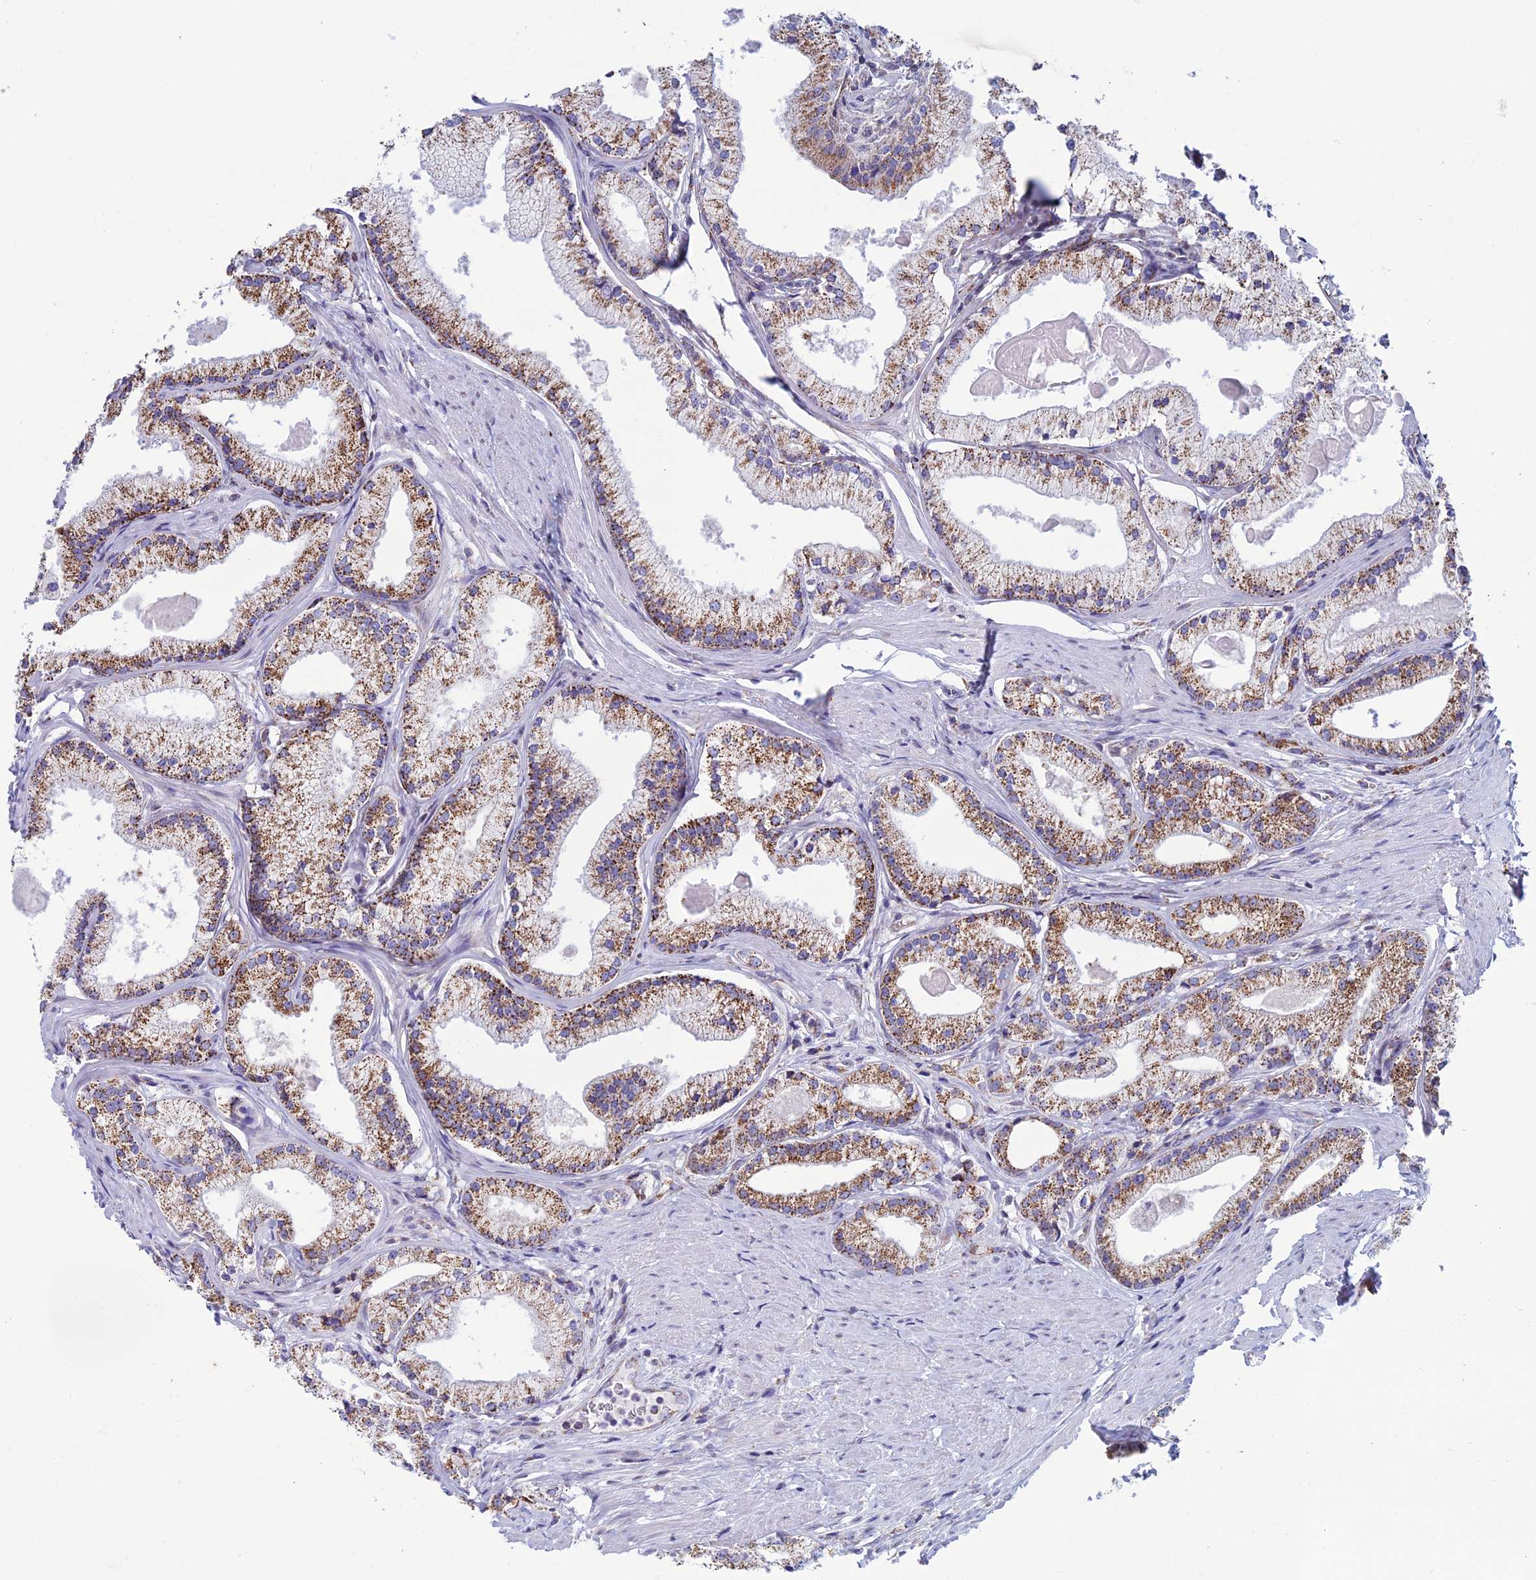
{"staining": {"intensity": "moderate", "quantity": ">75%", "location": "cytoplasmic/membranous"}, "tissue": "prostate cancer", "cell_type": "Tumor cells", "image_type": "cancer", "snomed": [{"axis": "morphology", "description": "Adenocarcinoma, Low grade"}, {"axis": "topography", "description": "Prostate"}], "caption": "This micrograph demonstrates immunohistochemistry (IHC) staining of human low-grade adenocarcinoma (prostate), with medium moderate cytoplasmic/membranous staining in approximately >75% of tumor cells.", "gene": "ZNG1B", "patient": {"sex": "male", "age": 57}}